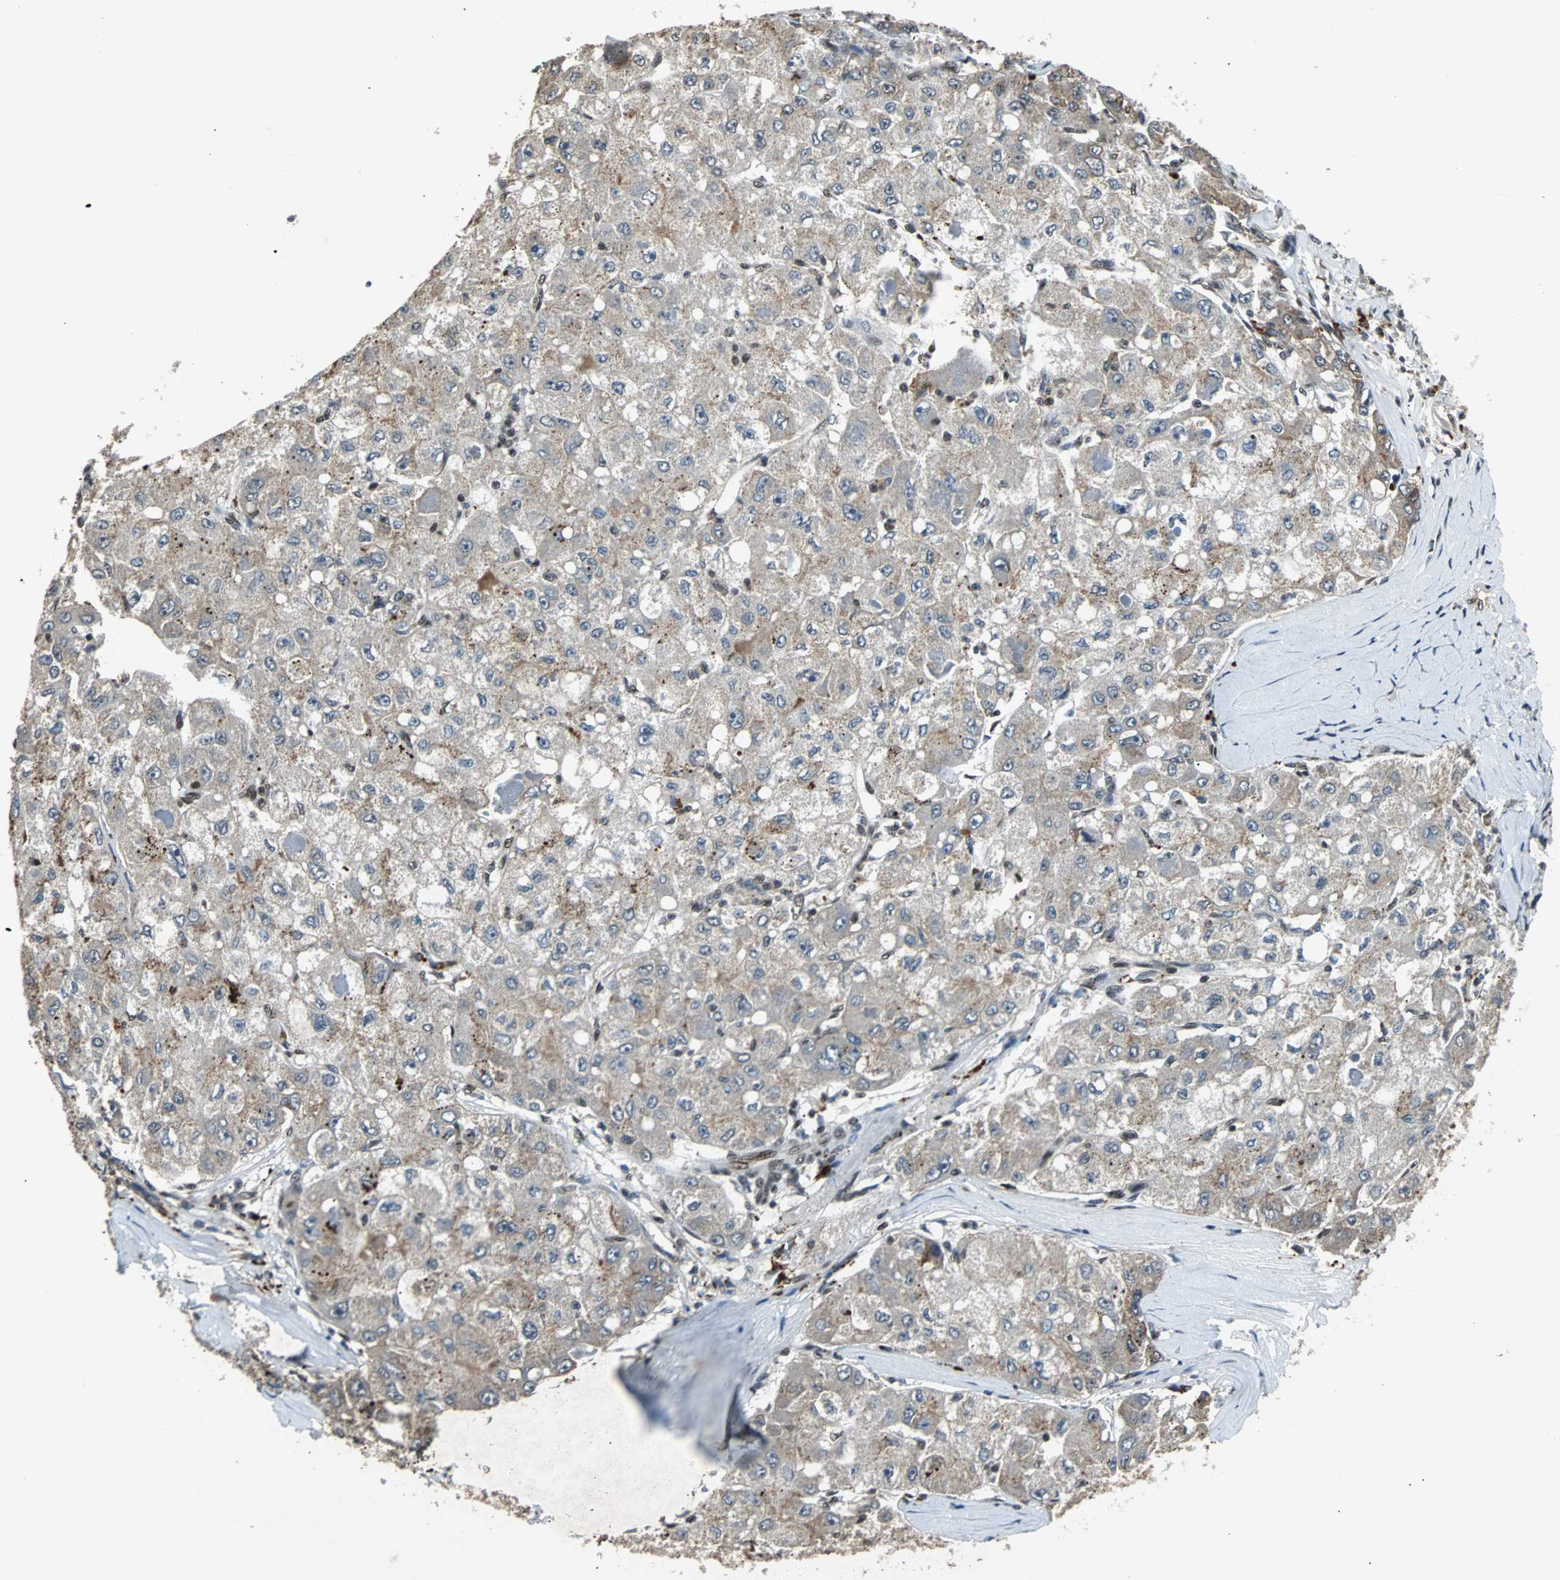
{"staining": {"intensity": "moderate", "quantity": "25%-75%", "location": "cytoplasmic/membranous"}, "tissue": "liver cancer", "cell_type": "Tumor cells", "image_type": "cancer", "snomed": [{"axis": "morphology", "description": "Carcinoma, Hepatocellular, NOS"}, {"axis": "topography", "description": "Liver"}], "caption": "IHC (DAB (3,3'-diaminobenzidine)) staining of human liver cancer (hepatocellular carcinoma) reveals moderate cytoplasmic/membranous protein staining in approximately 25%-75% of tumor cells.", "gene": "PHC1", "patient": {"sex": "male", "age": 80}}